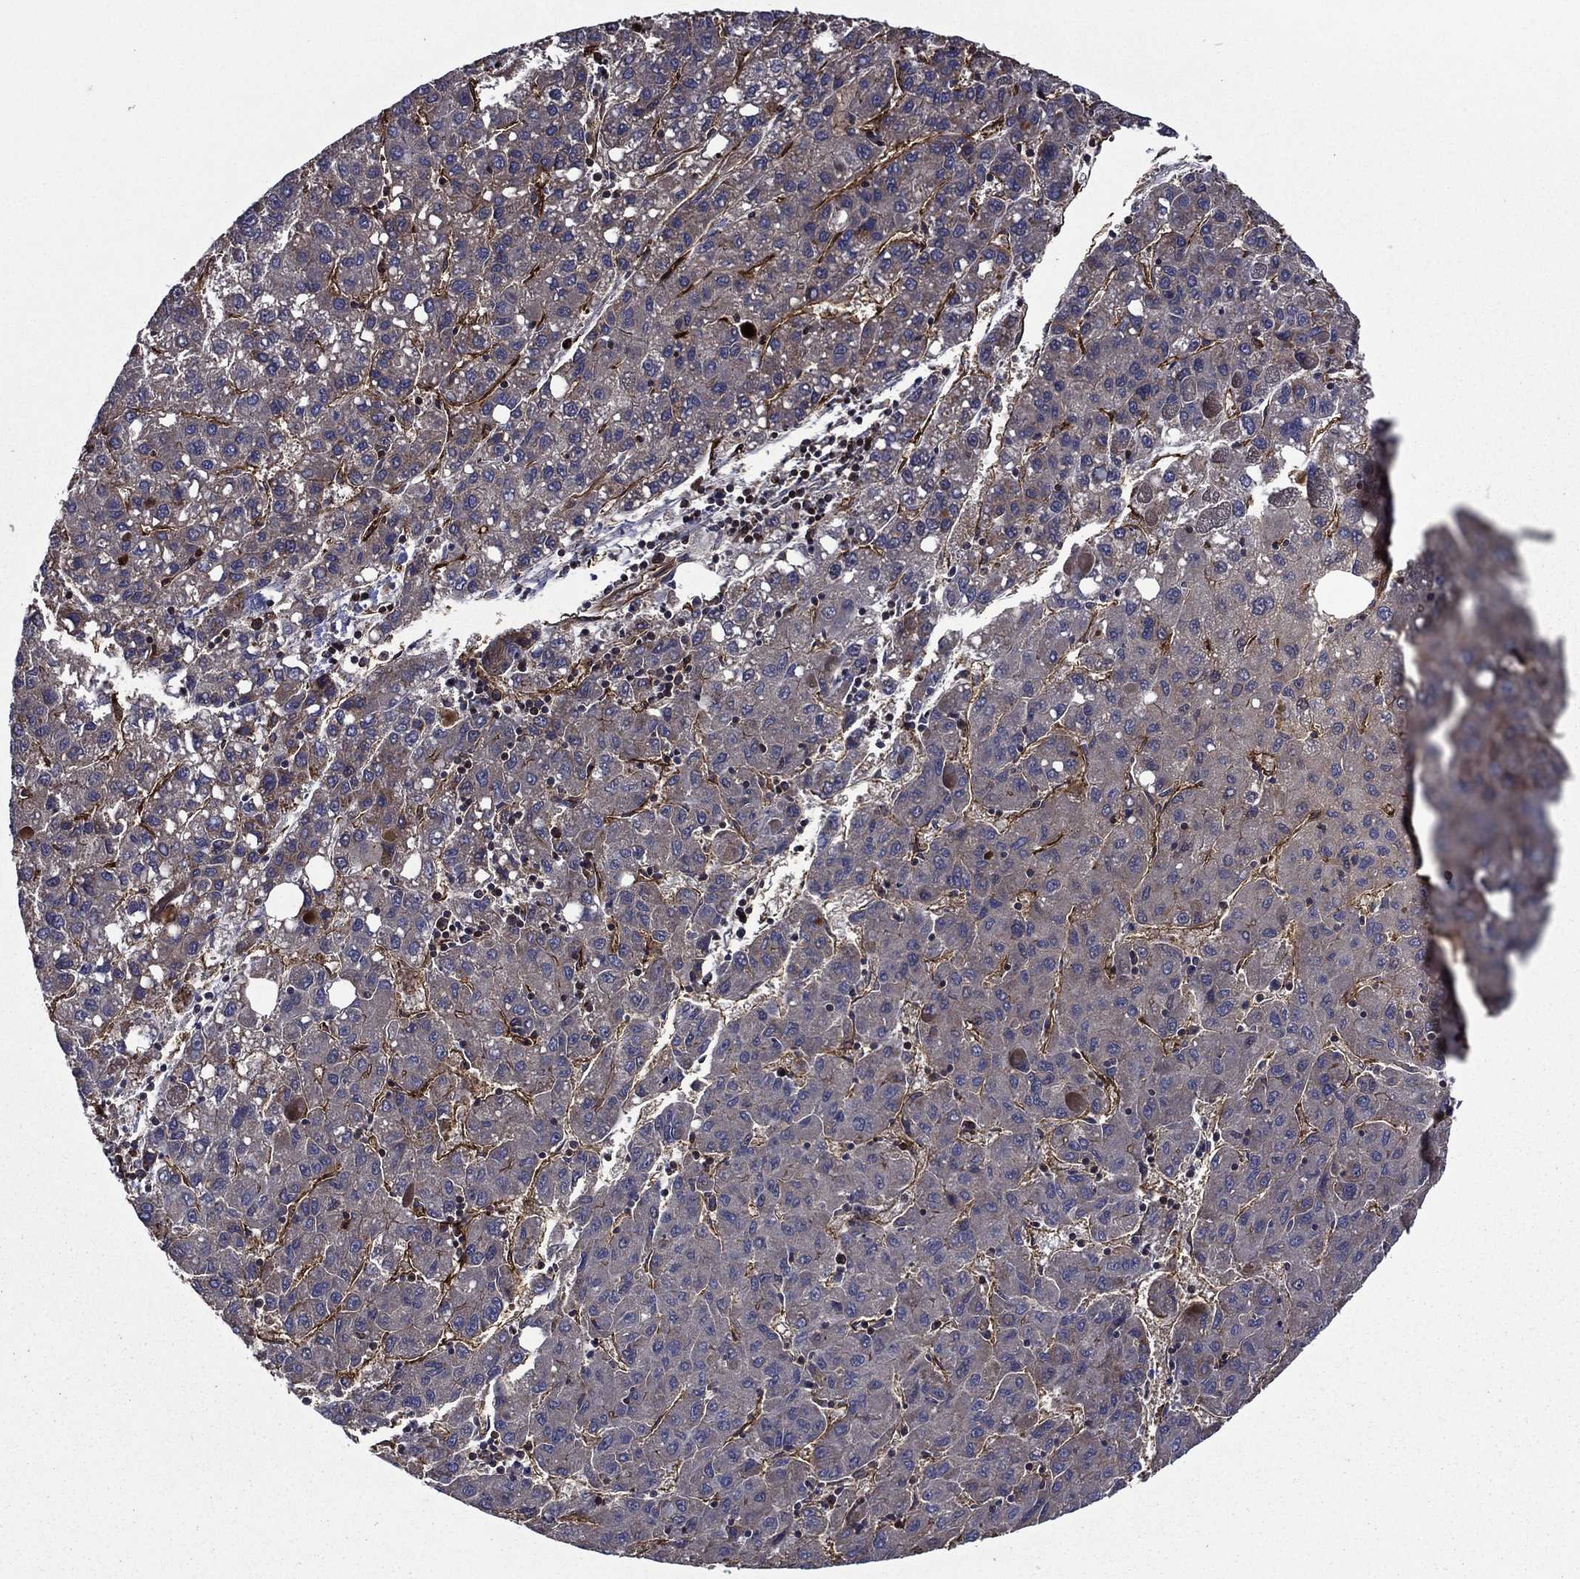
{"staining": {"intensity": "negative", "quantity": "none", "location": "none"}, "tissue": "liver cancer", "cell_type": "Tumor cells", "image_type": "cancer", "snomed": [{"axis": "morphology", "description": "Carcinoma, Hepatocellular, NOS"}, {"axis": "topography", "description": "Liver"}], "caption": "IHC of human liver hepatocellular carcinoma reveals no expression in tumor cells. (Stains: DAB (3,3'-diaminobenzidine) IHC with hematoxylin counter stain, Microscopy: brightfield microscopy at high magnification).", "gene": "PLPP3", "patient": {"sex": "female", "age": 82}}